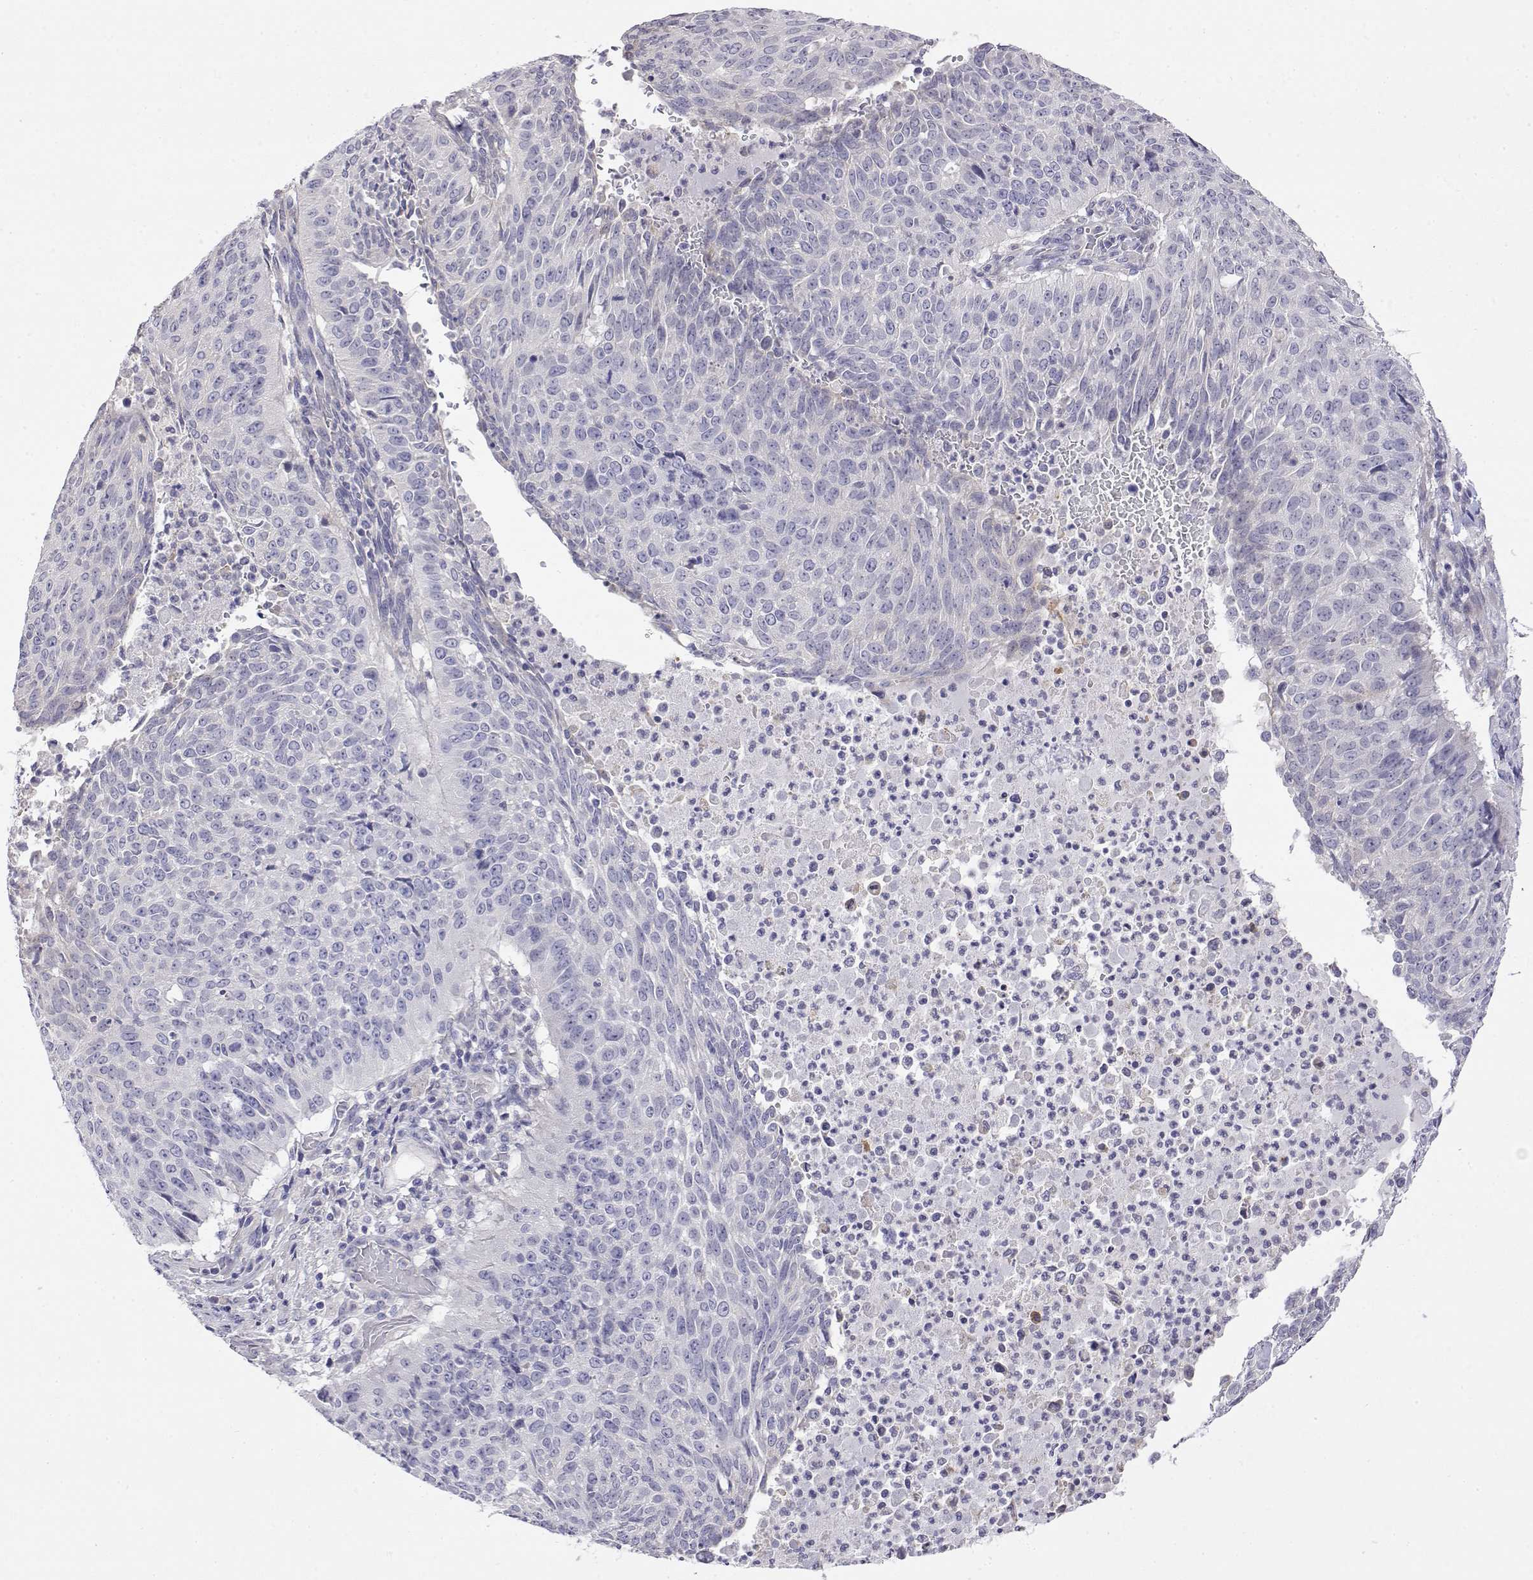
{"staining": {"intensity": "negative", "quantity": "none", "location": "none"}, "tissue": "lung cancer", "cell_type": "Tumor cells", "image_type": "cancer", "snomed": [{"axis": "morphology", "description": "Normal tissue, NOS"}, {"axis": "morphology", "description": "Squamous cell carcinoma, NOS"}, {"axis": "topography", "description": "Bronchus"}, {"axis": "topography", "description": "Lung"}], "caption": "Lung cancer was stained to show a protein in brown. There is no significant expression in tumor cells.", "gene": "LY6D", "patient": {"sex": "male", "age": 64}}